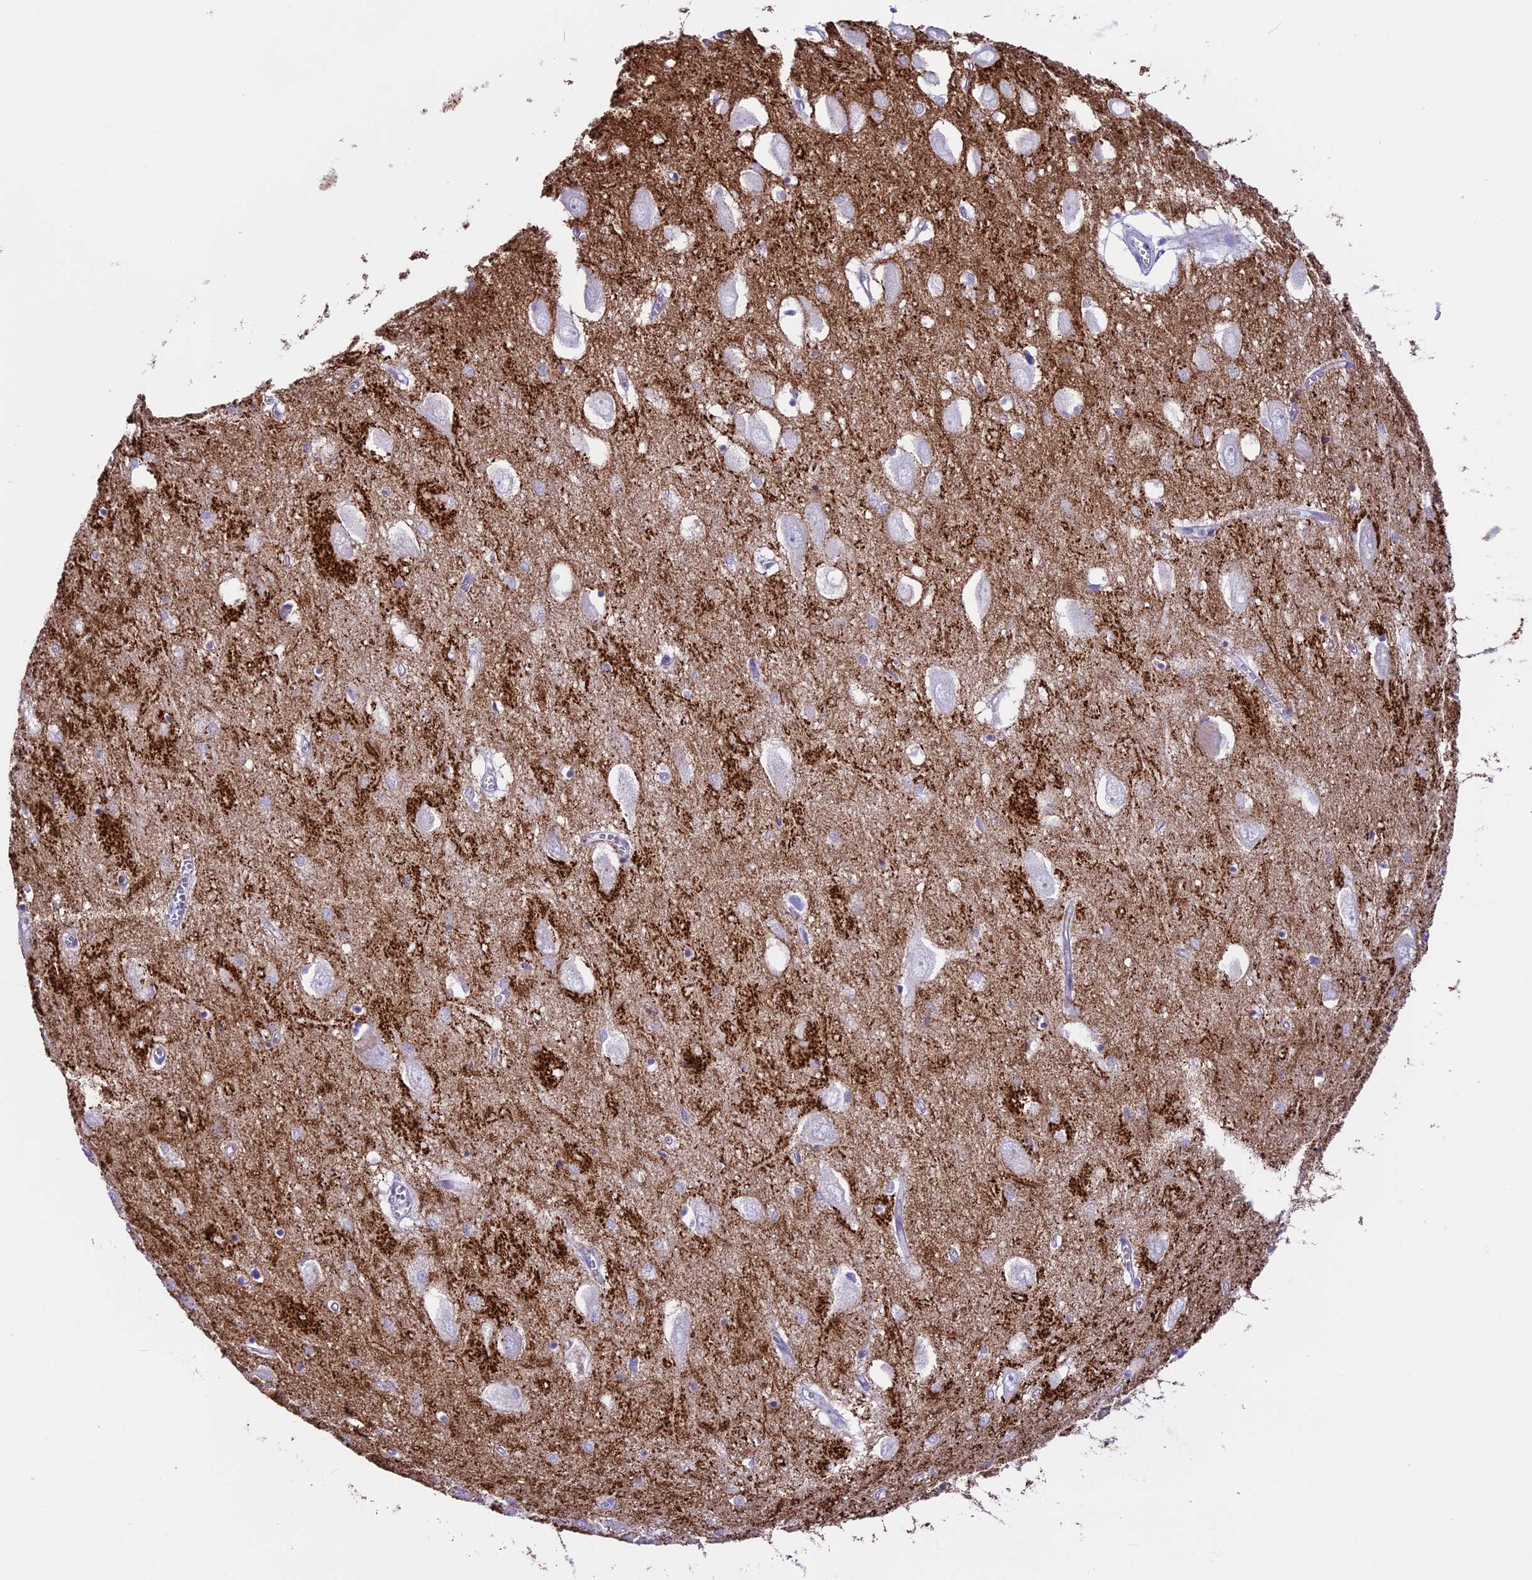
{"staining": {"intensity": "negative", "quantity": "none", "location": "none"}, "tissue": "hippocampus", "cell_type": "Glial cells", "image_type": "normal", "snomed": [{"axis": "morphology", "description": "Normal tissue, NOS"}, {"axis": "topography", "description": "Hippocampus"}], "caption": "Glial cells show no significant staining in normal hippocampus. Nuclei are stained in blue.", "gene": "PRR15", "patient": {"sex": "female", "age": 64}}